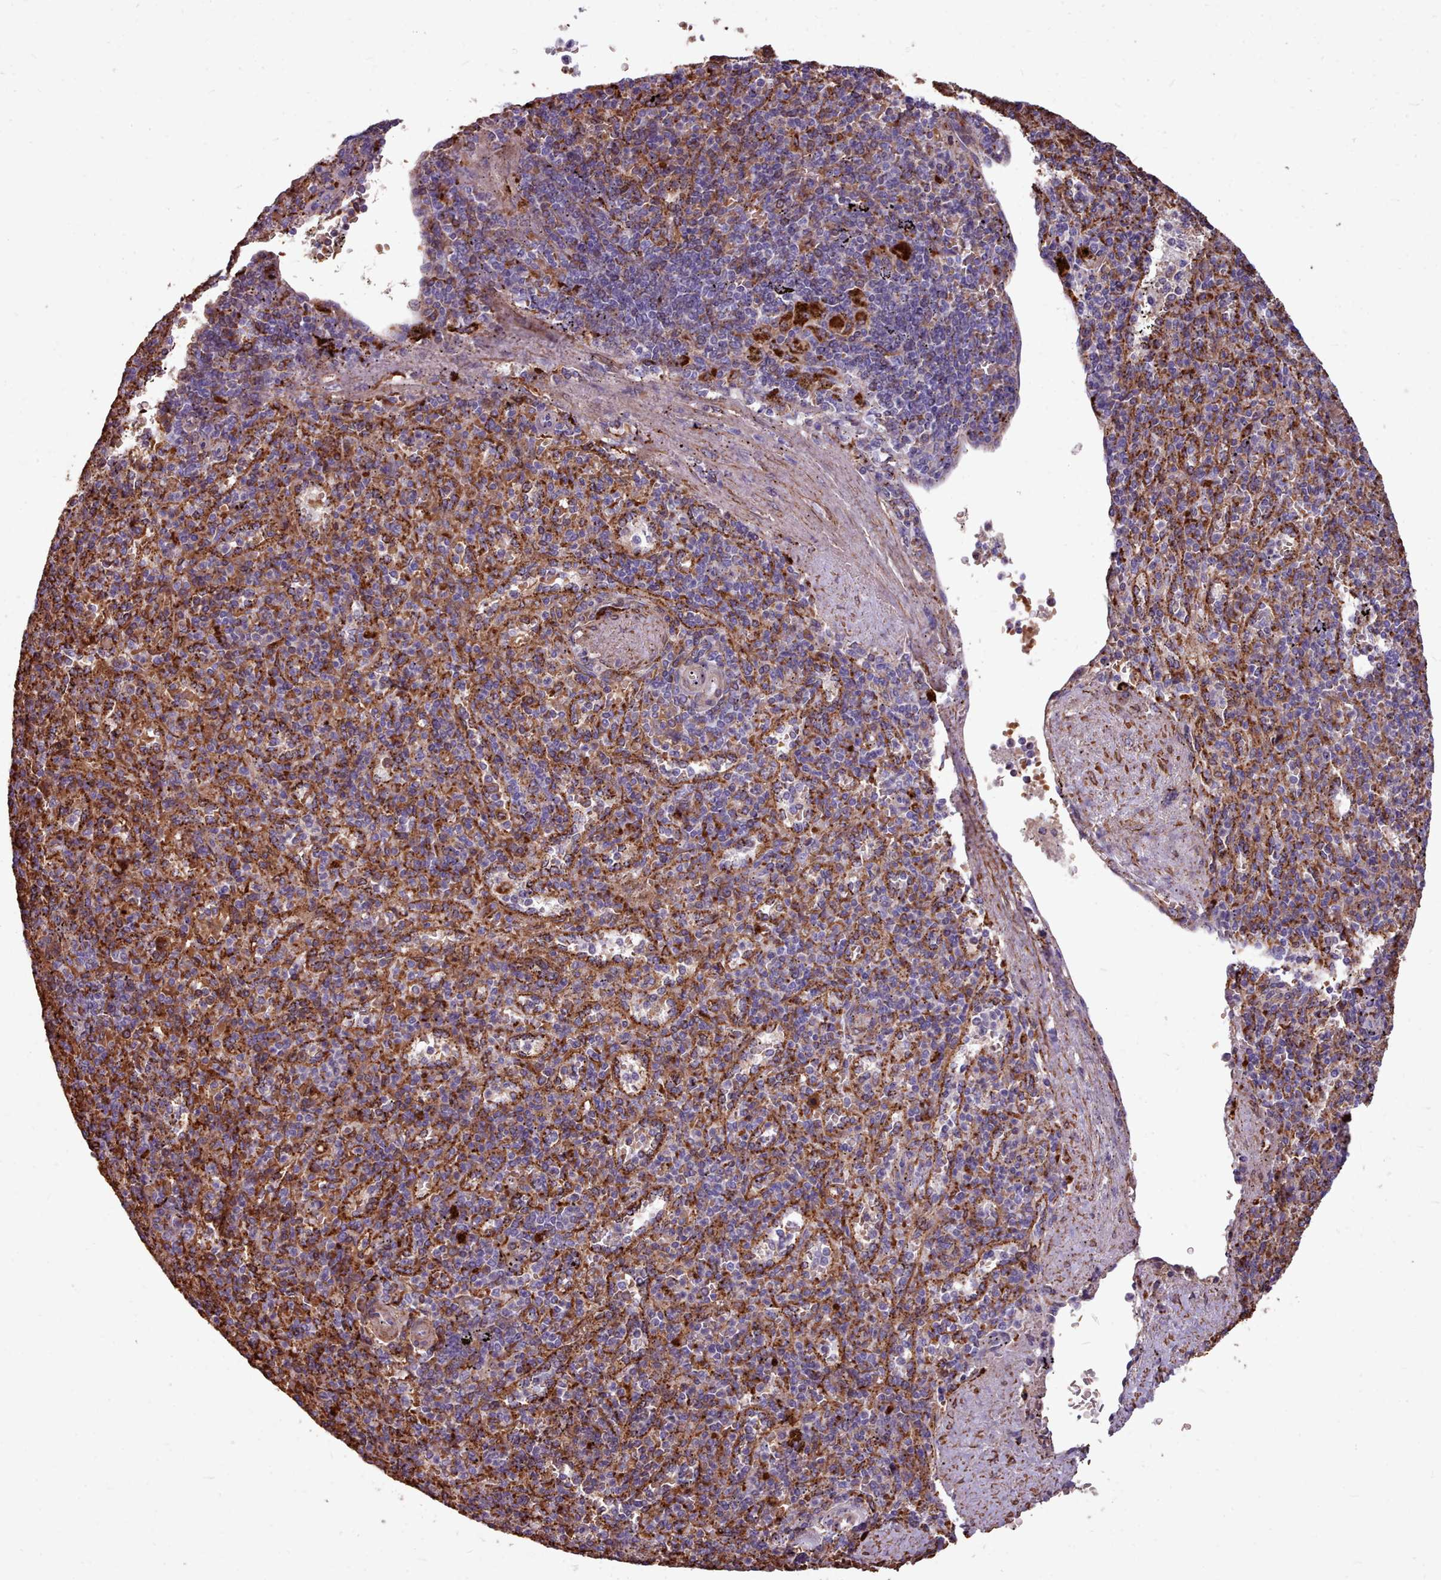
{"staining": {"intensity": "strong", "quantity": "25%-75%", "location": "cytoplasmic/membranous"}, "tissue": "spleen", "cell_type": "Cells in red pulp", "image_type": "normal", "snomed": [{"axis": "morphology", "description": "Normal tissue, NOS"}, {"axis": "topography", "description": "Spleen"}], "caption": "Spleen stained with IHC exhibits strong cytoplasmic/membranous expression in approximately 25%-75% of cells in red pulp. The protein of interest is stained brown, and the nuclei are stained in blue (DAB IHC with brightfield microscopy, high magnification).", "gene": "PACSIN3", "patient": {"sex": "male", "age": 82}}